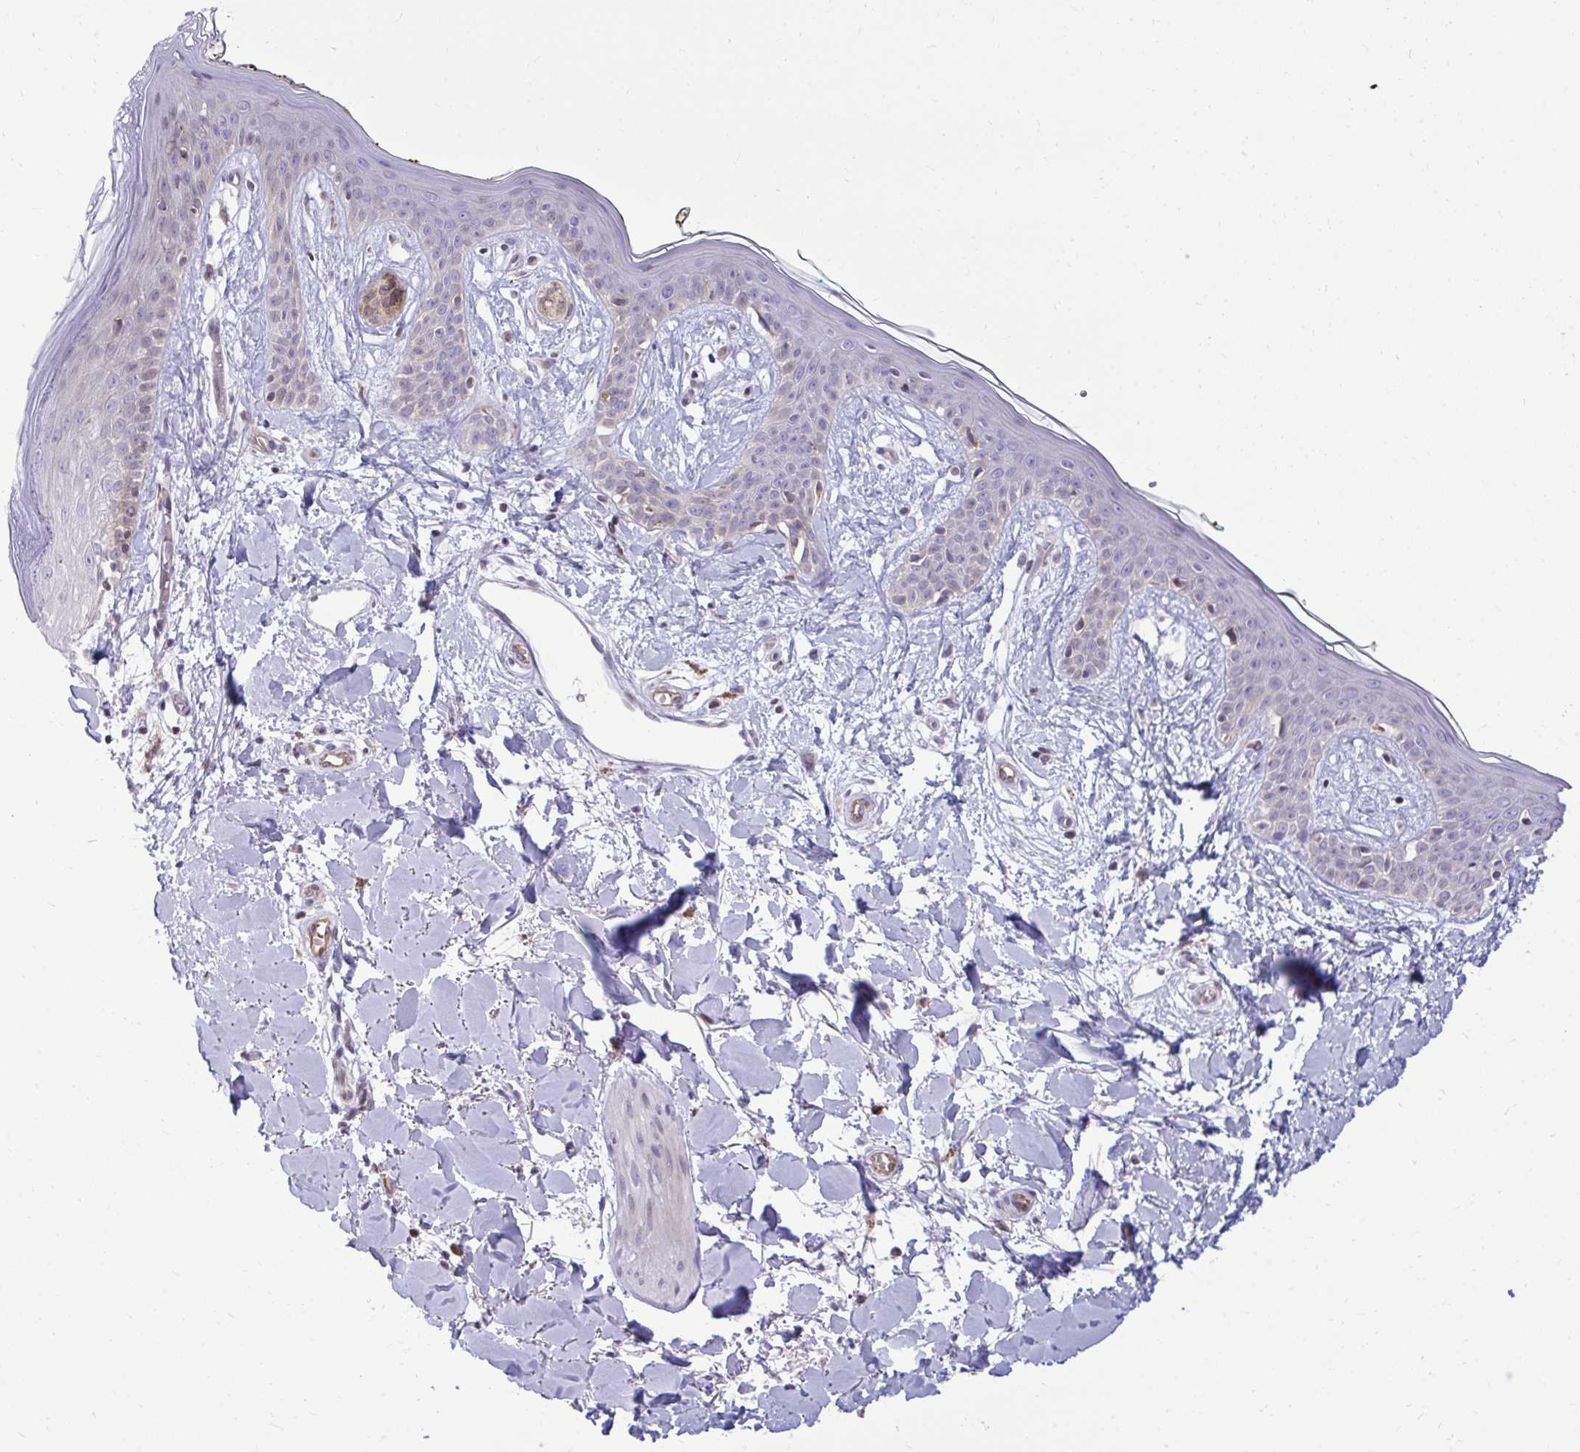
{"staining": {"intensity": "negative", "quantity": "none", "location": "none"}, "tissue": "skin", "cell_type": "Fibroblasts", "image_type": "normal", "snomed": [{"axis": "morphology", "description": "Normal tissue, NOS"}, {"axis": "topography", "description": "Skin"}], "caption": "IHC of normal skin reveals no expression in fibroblasts.", "gene": "METTL9", "patient": {"sex": "female", "age": 34}}